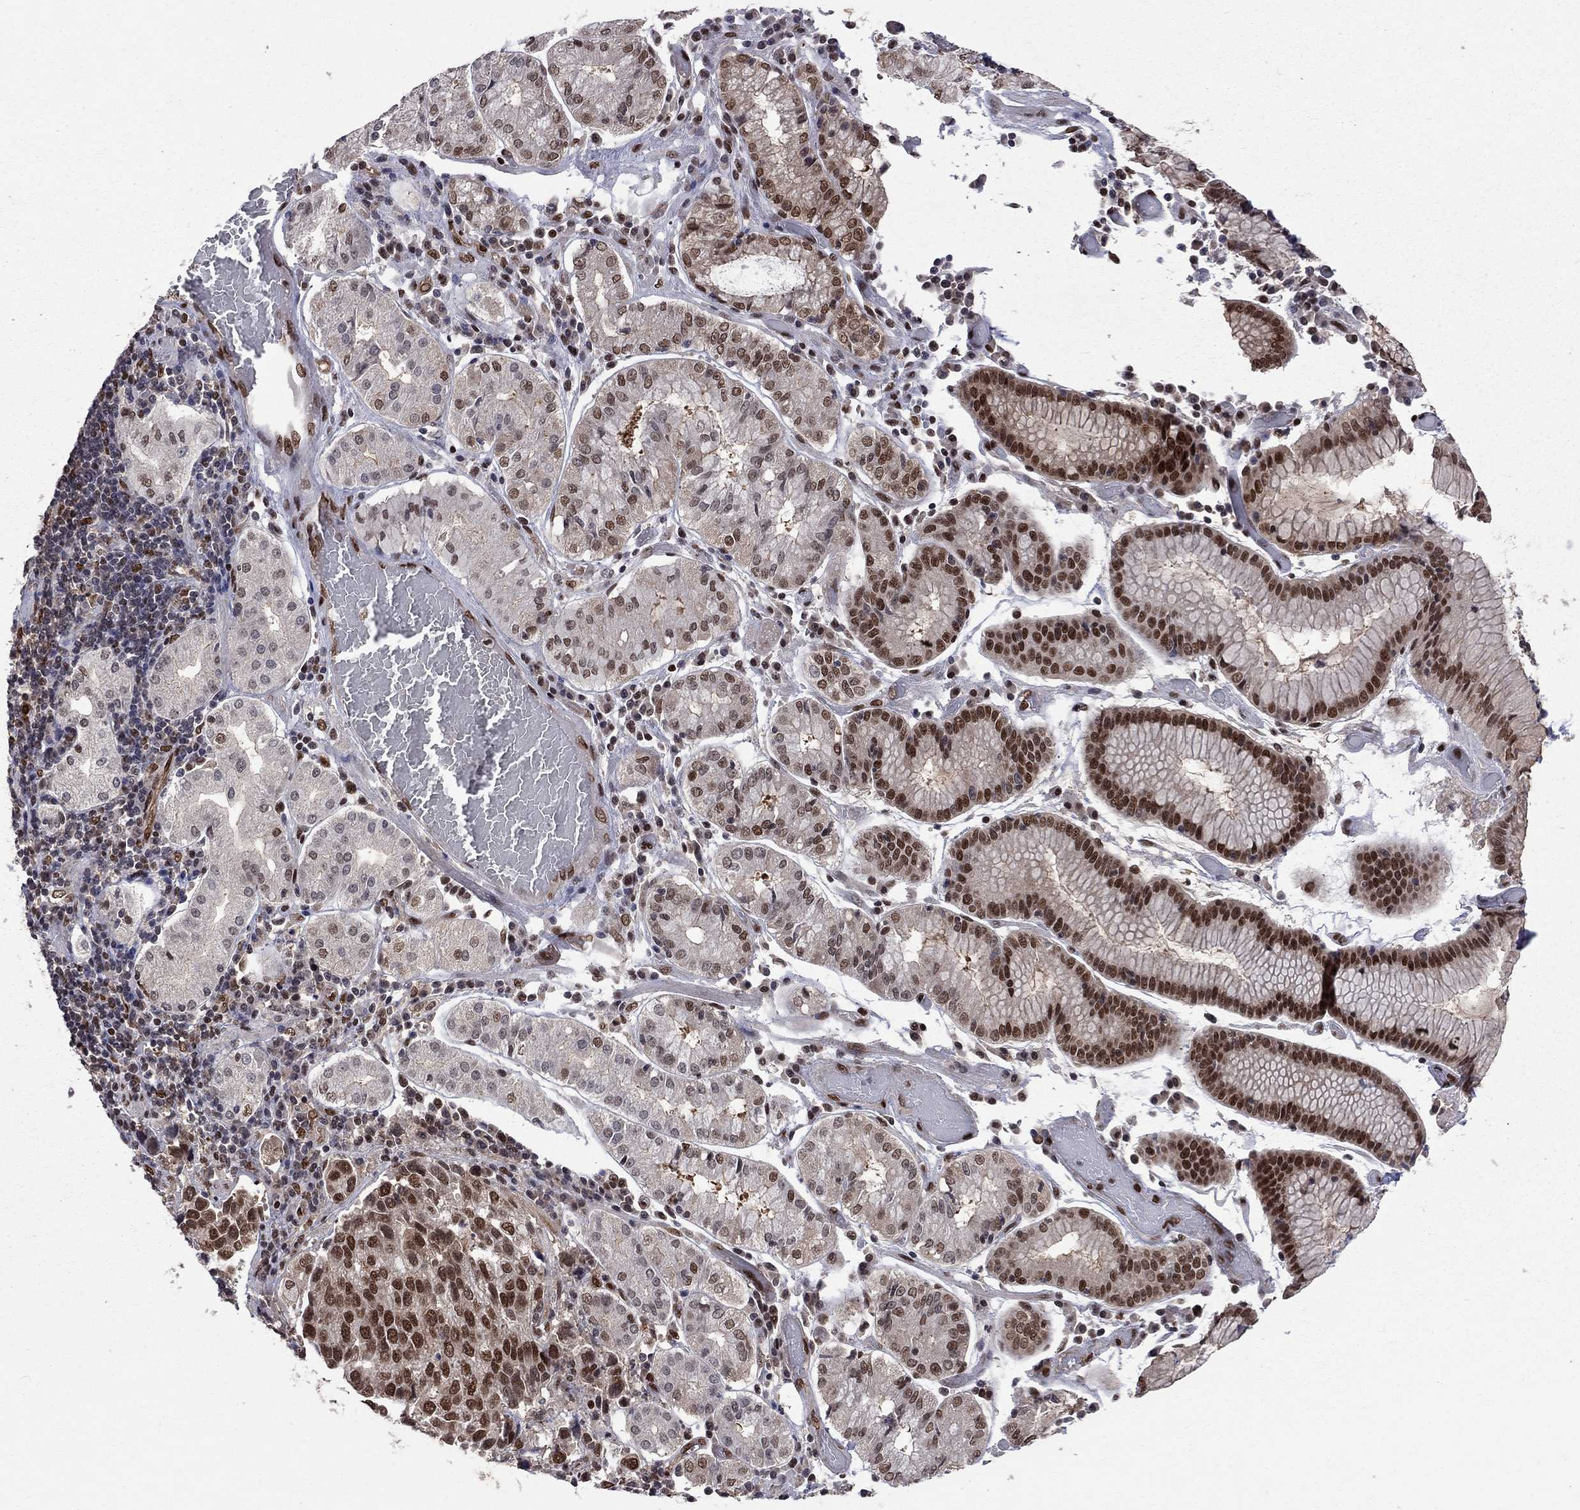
{"staining": {"intensity": "strong", "quantity": "25%-75%", "location": "nuclear"}, "tissue": "stomach cancer", "cell_type": "Tumor cells", "image_type": "cancer", "snomed": [{"axis": "morphology", "description": "Adenocarcinoma, NOS"}, {"axis": "topography", "description": "Stomach"}], "caption": "IHC photomicrograph of human stomach cancer stained for a protein (brown), which demonstrates high levels of strong nuclear expression in approximately 25%-75% of tumor cells.", "gene": "SAP30L", "patient": {"sex": "male", "age": 93}}